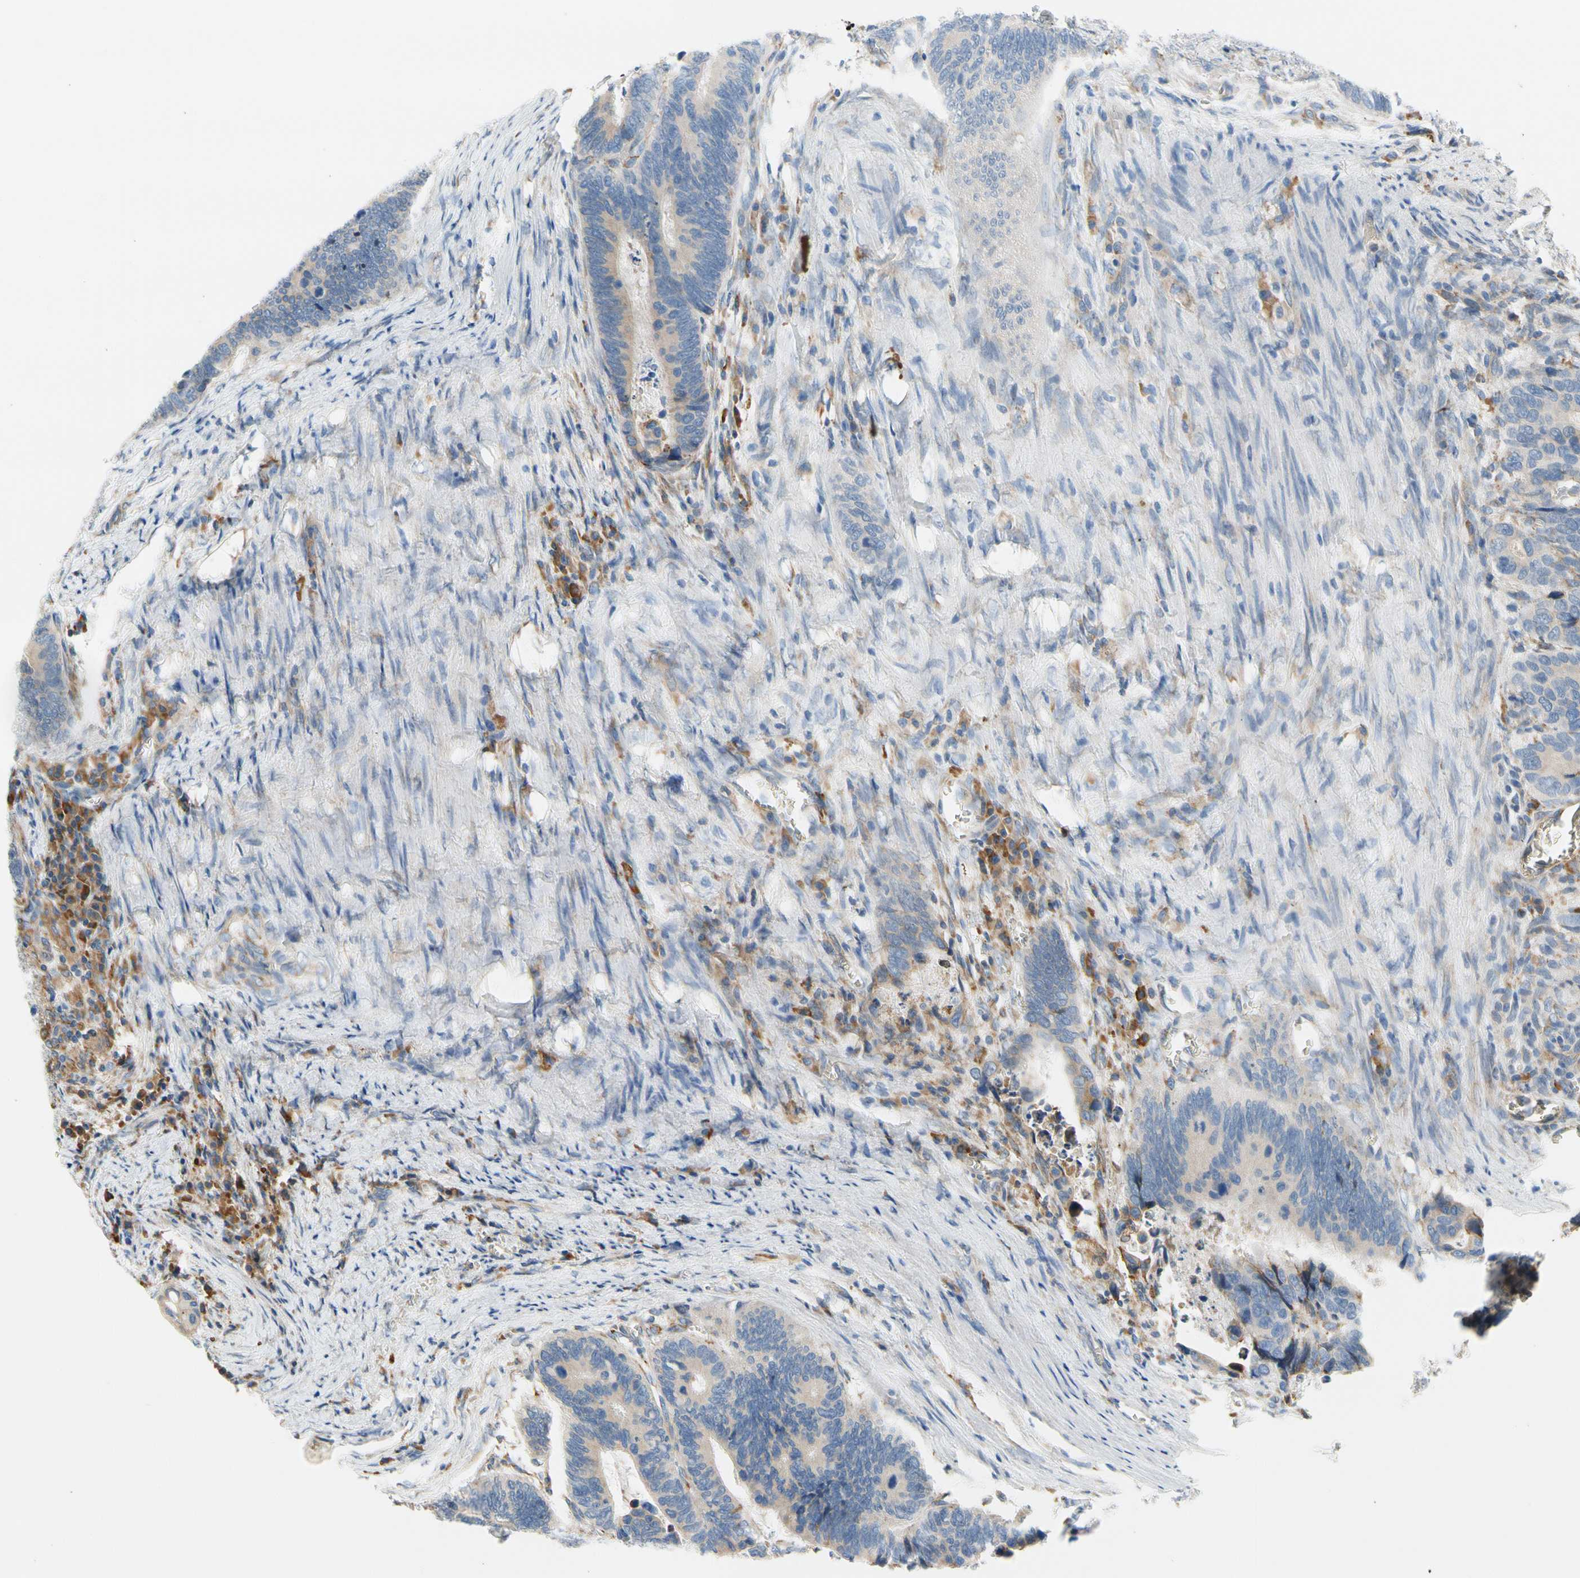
{"staining": {"intensity": "weak", "quantity": "25%-75%", "location": "cytoplasmic/membranous"}, "tissue": "colorectal cancer", "cell_type": "Tumor cells", "image_type": "cancer", "snomed": [{"axis": "morphology", "description": "Adenocarcinoma, NOS"}, {"axis": "topography", "description": "Colon"}], "caption": "Immunohistochemistry (IHC) (DAB (3,3'-diaminobenzidine)) staining of colorectal adenocarcinoma exhibits weak cytoplasmic/membranous protein expression in approximately 25%-75% of tumor cells.", "gene": "STXBP1", "patient": {"sex": "male", "age": 72}}